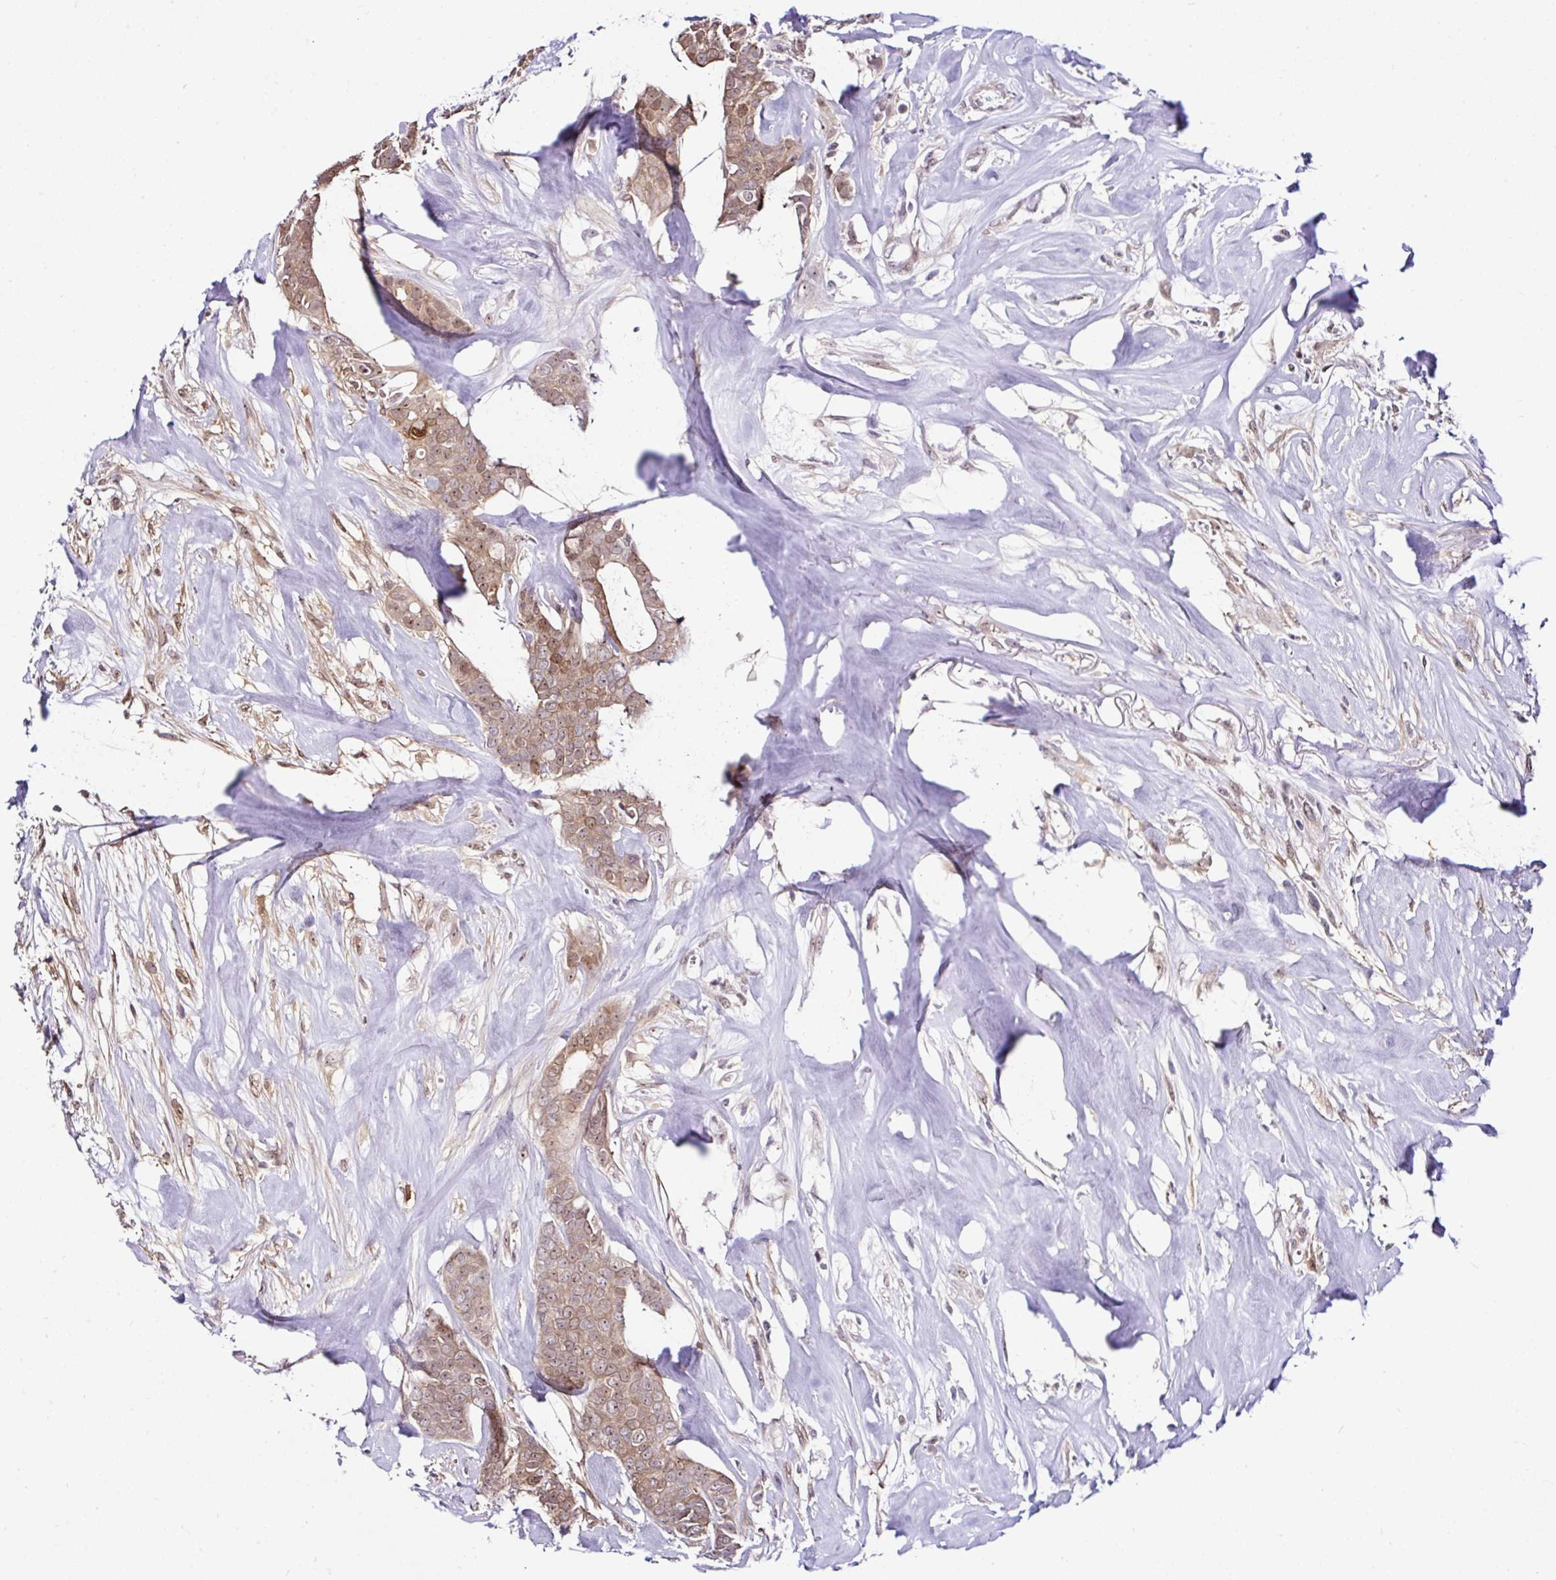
{"staining": {"intensity": "weak", "quantity": ">75%", "location": "cytoplasmic/membranous,nuclear"}, "tissue": "breast cancer", "cell_type": "Tumor cells", "image_type": "cancer", "snomed": [{"axis": "morphology", "description": "Duct carcinoma"}, {"axis": "topography", "description": "Breast"}], "caption": "This photomicrograph exhibits immunohistochemistry (IHC) staining of human breast cancer (infiltrating ductal carcinoma), with low weak cytoplasmic/membranous and nuclear staining in approximately >75% of tumor cells.", "gene": "PIN4", "patient": {"sex": "female", "age": 84}}